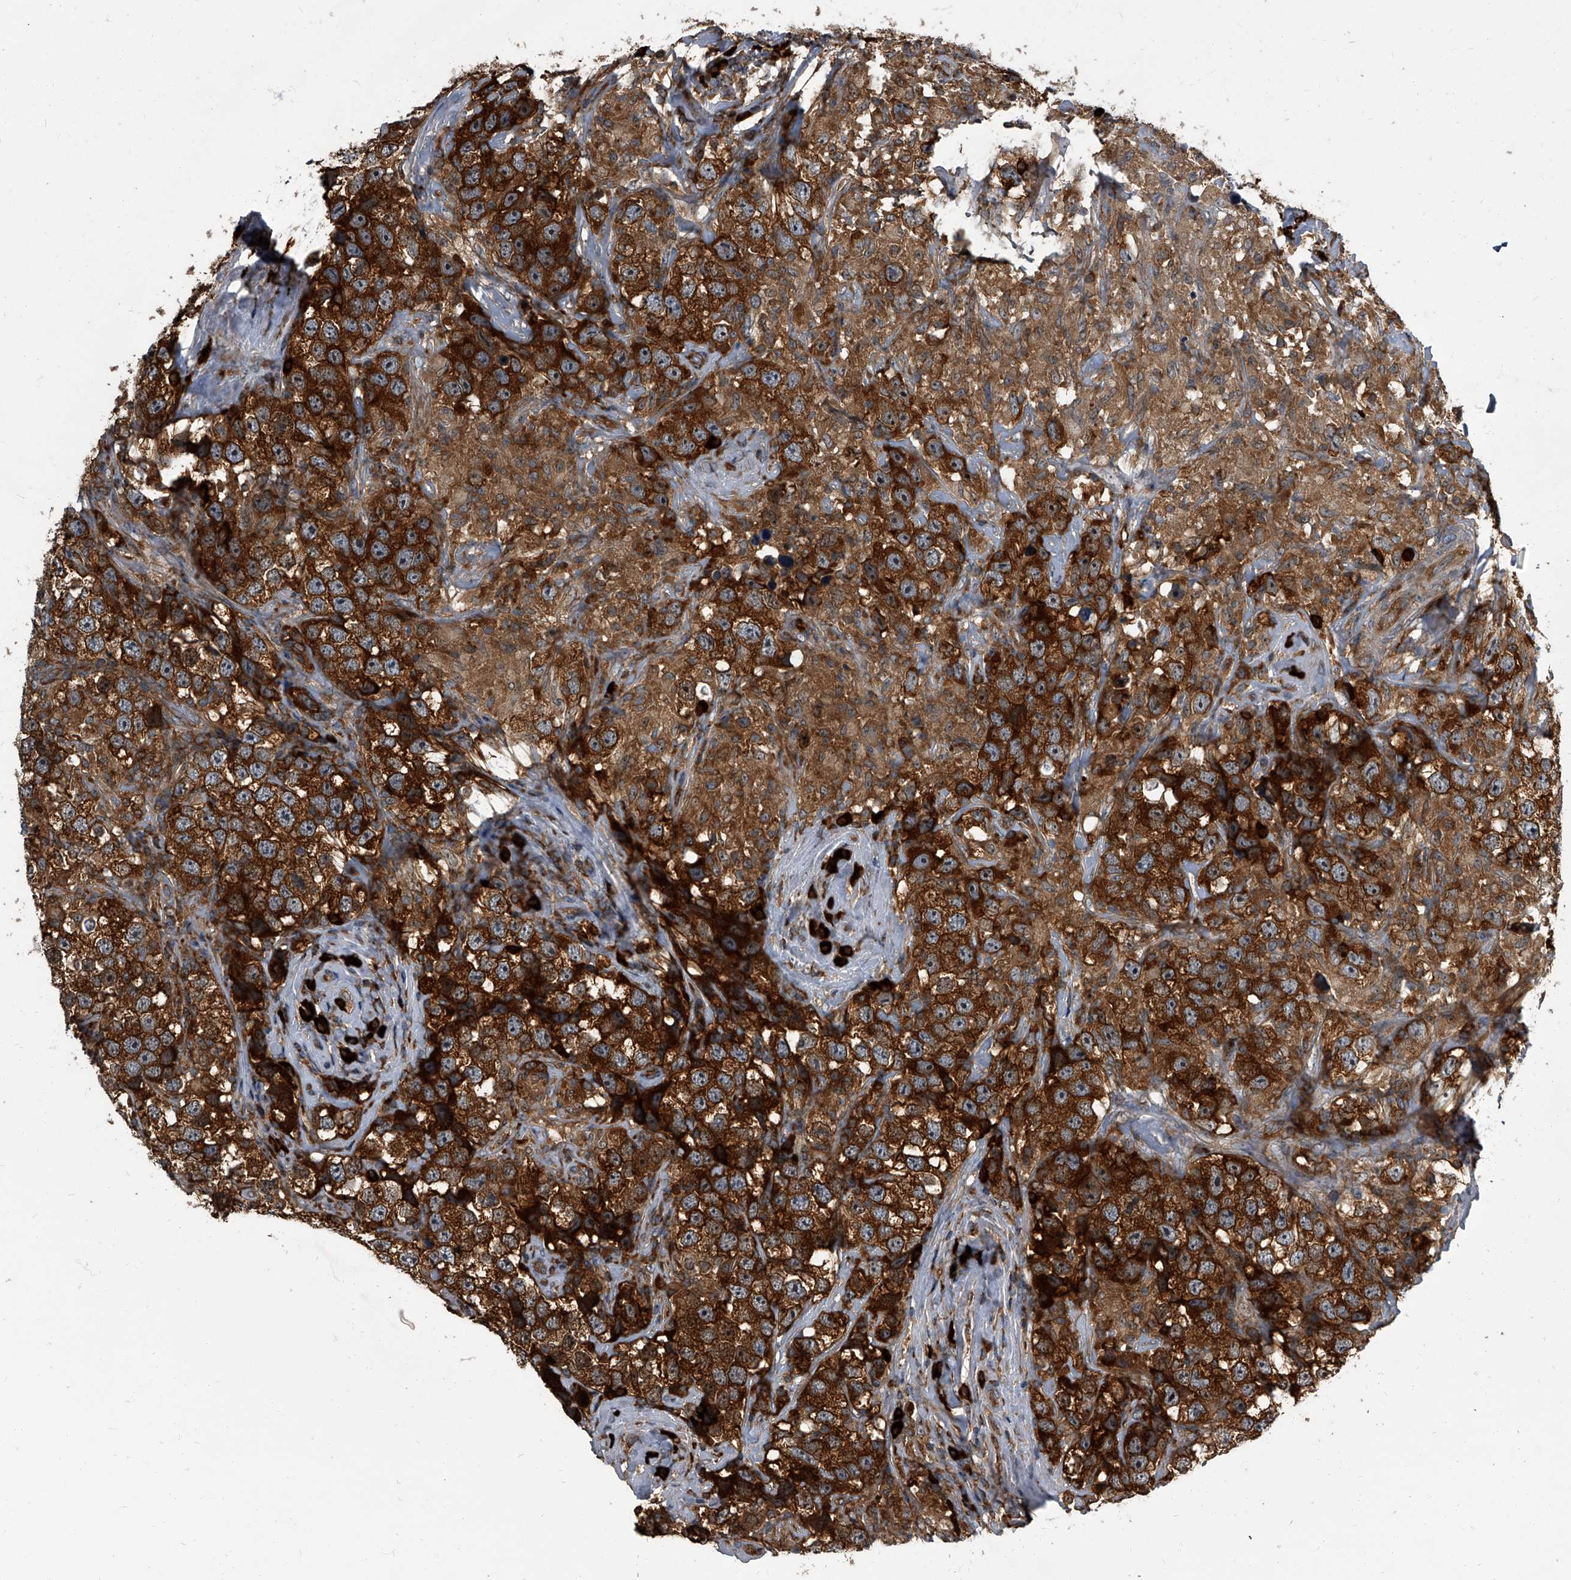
{"staining": {"intensity": "strong", "quantity": ">75%", "location": "cytoplasmic/membranous"}, "tissue": "testis cancer", "cell_type": "Tumor cells", "image_type": "cancer", "snomed": [{"axis": "morphology", "description": "Seminoma, NOS"}, {"axis": "topography", "description": "Testis"}], "caption": "This is an image of immunohistochemistry staining of testis seminoma, which shows strong expression in the cytoplasmic/membranous of tumor cells.", "gene": "CDV3", "patient": {"sex": "male", "age": 49}}